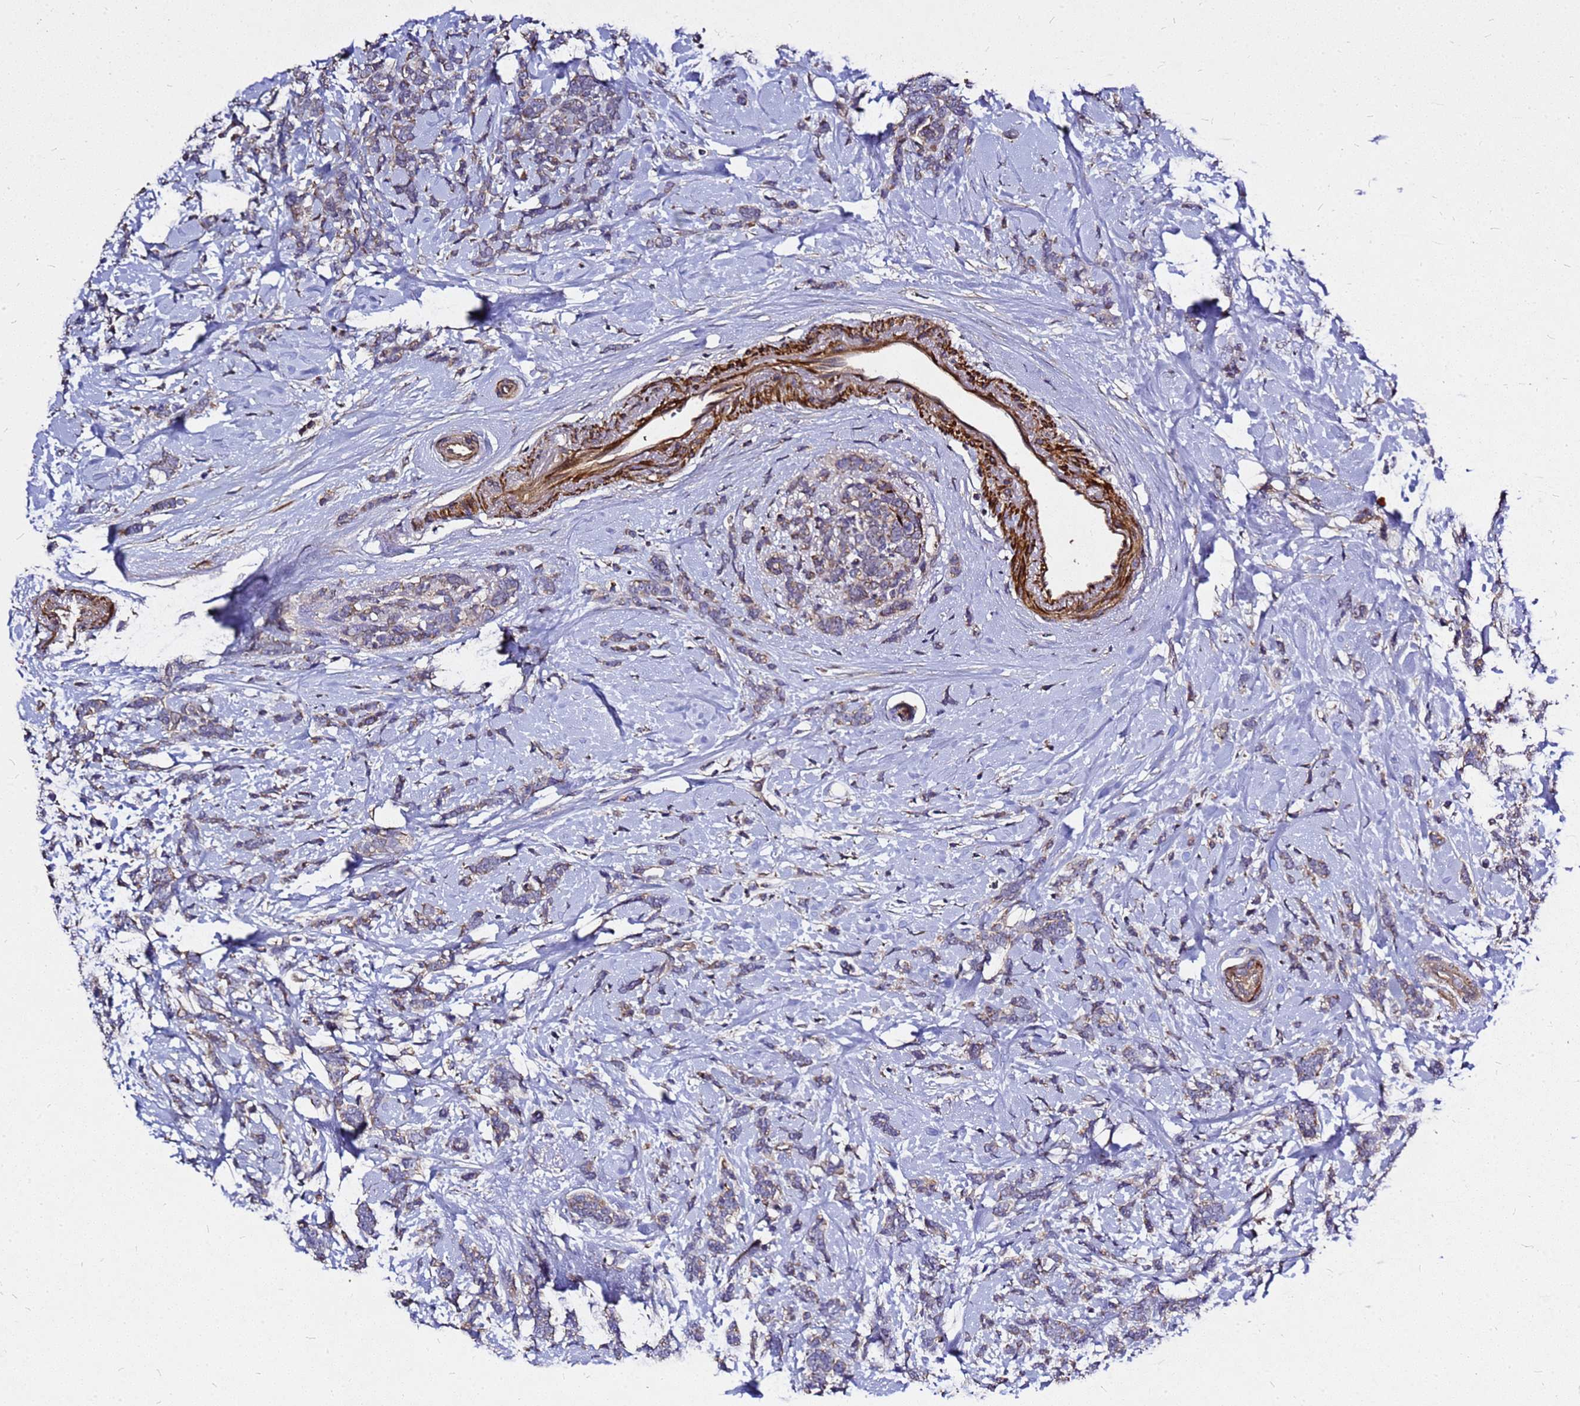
{"staining": {"intensity": "weak", "quantity": ">75%", "location": "cytoplasmic/membranous"}, "tissue": "breast cancer", "cell_type": "Tumor cells", "image_type": "cancer", "snomed": [{"axis": "morphology", "description": "Lobular carcinoma"}, {"axis": "topography", "description": "Breast"}], "caption": "IHC (DAB (3,3'-diaminobenzidine)) staining of human lobular carcinoma (breast) displays weak cytoplasmic/membranous protein expression in about >75% of tumor cells.", "gene": "RSPRY1", "patient": {"sex": "female", "age": 58}}